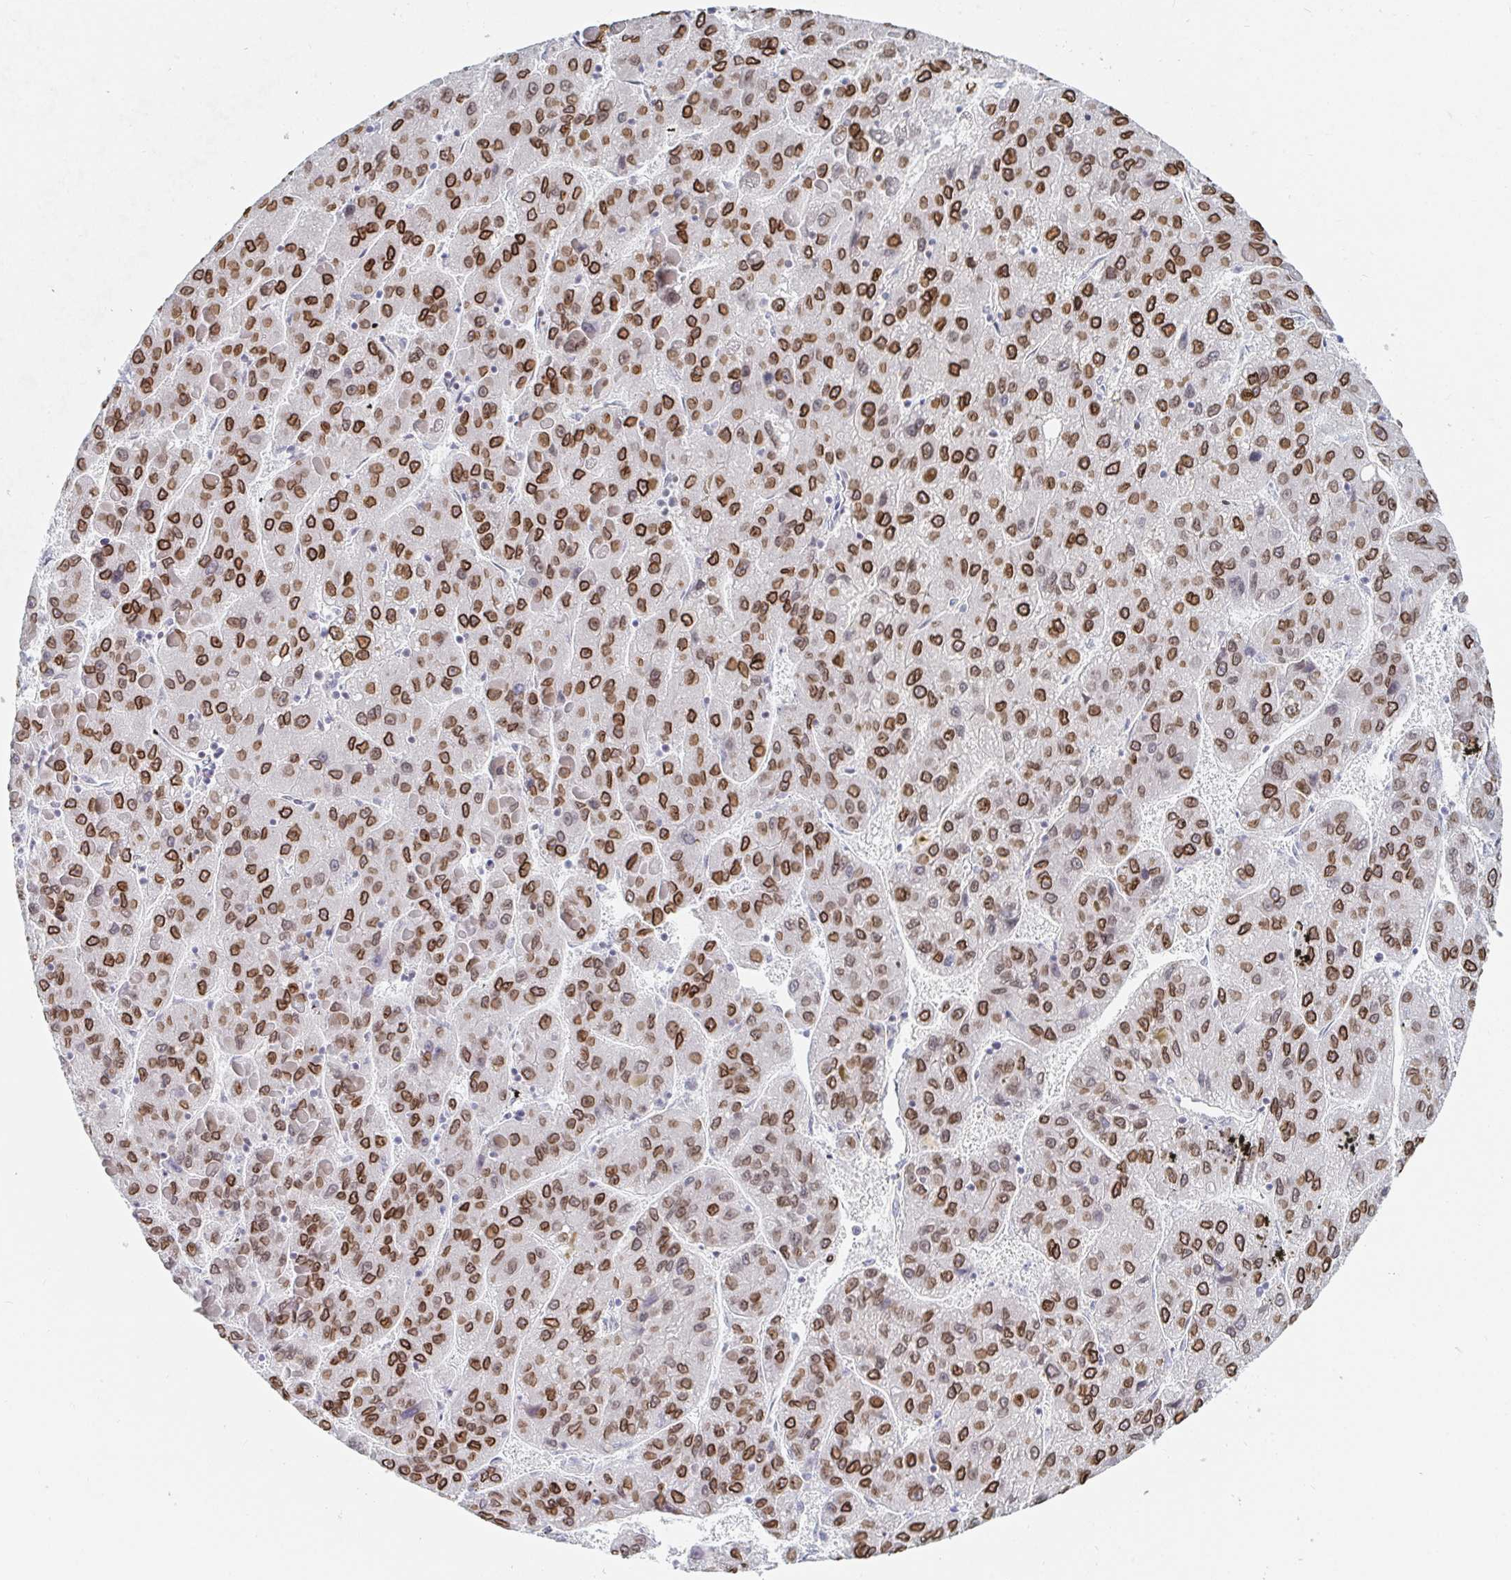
{"staining": {"intensity": "strong", "quantity": ">75%", "location": "nuclear"}, "tissue": "liver cancer", "cell_type": "Tumor cells", "image_type": "cancer", "snomed": [{"axis": "morphology", "description": "Carcinoma, Hepatocellular, NOS"}, {"axis": "topography", "description": "Liver"}], "caption": "Hepatocellular carcinoma (liver) stained for a protein (brown) displays strong nuclear positive expression in approximately >75% of tumor cells.", "gene": "CHD2", "patient": {"sex": "female", "age": 82}}